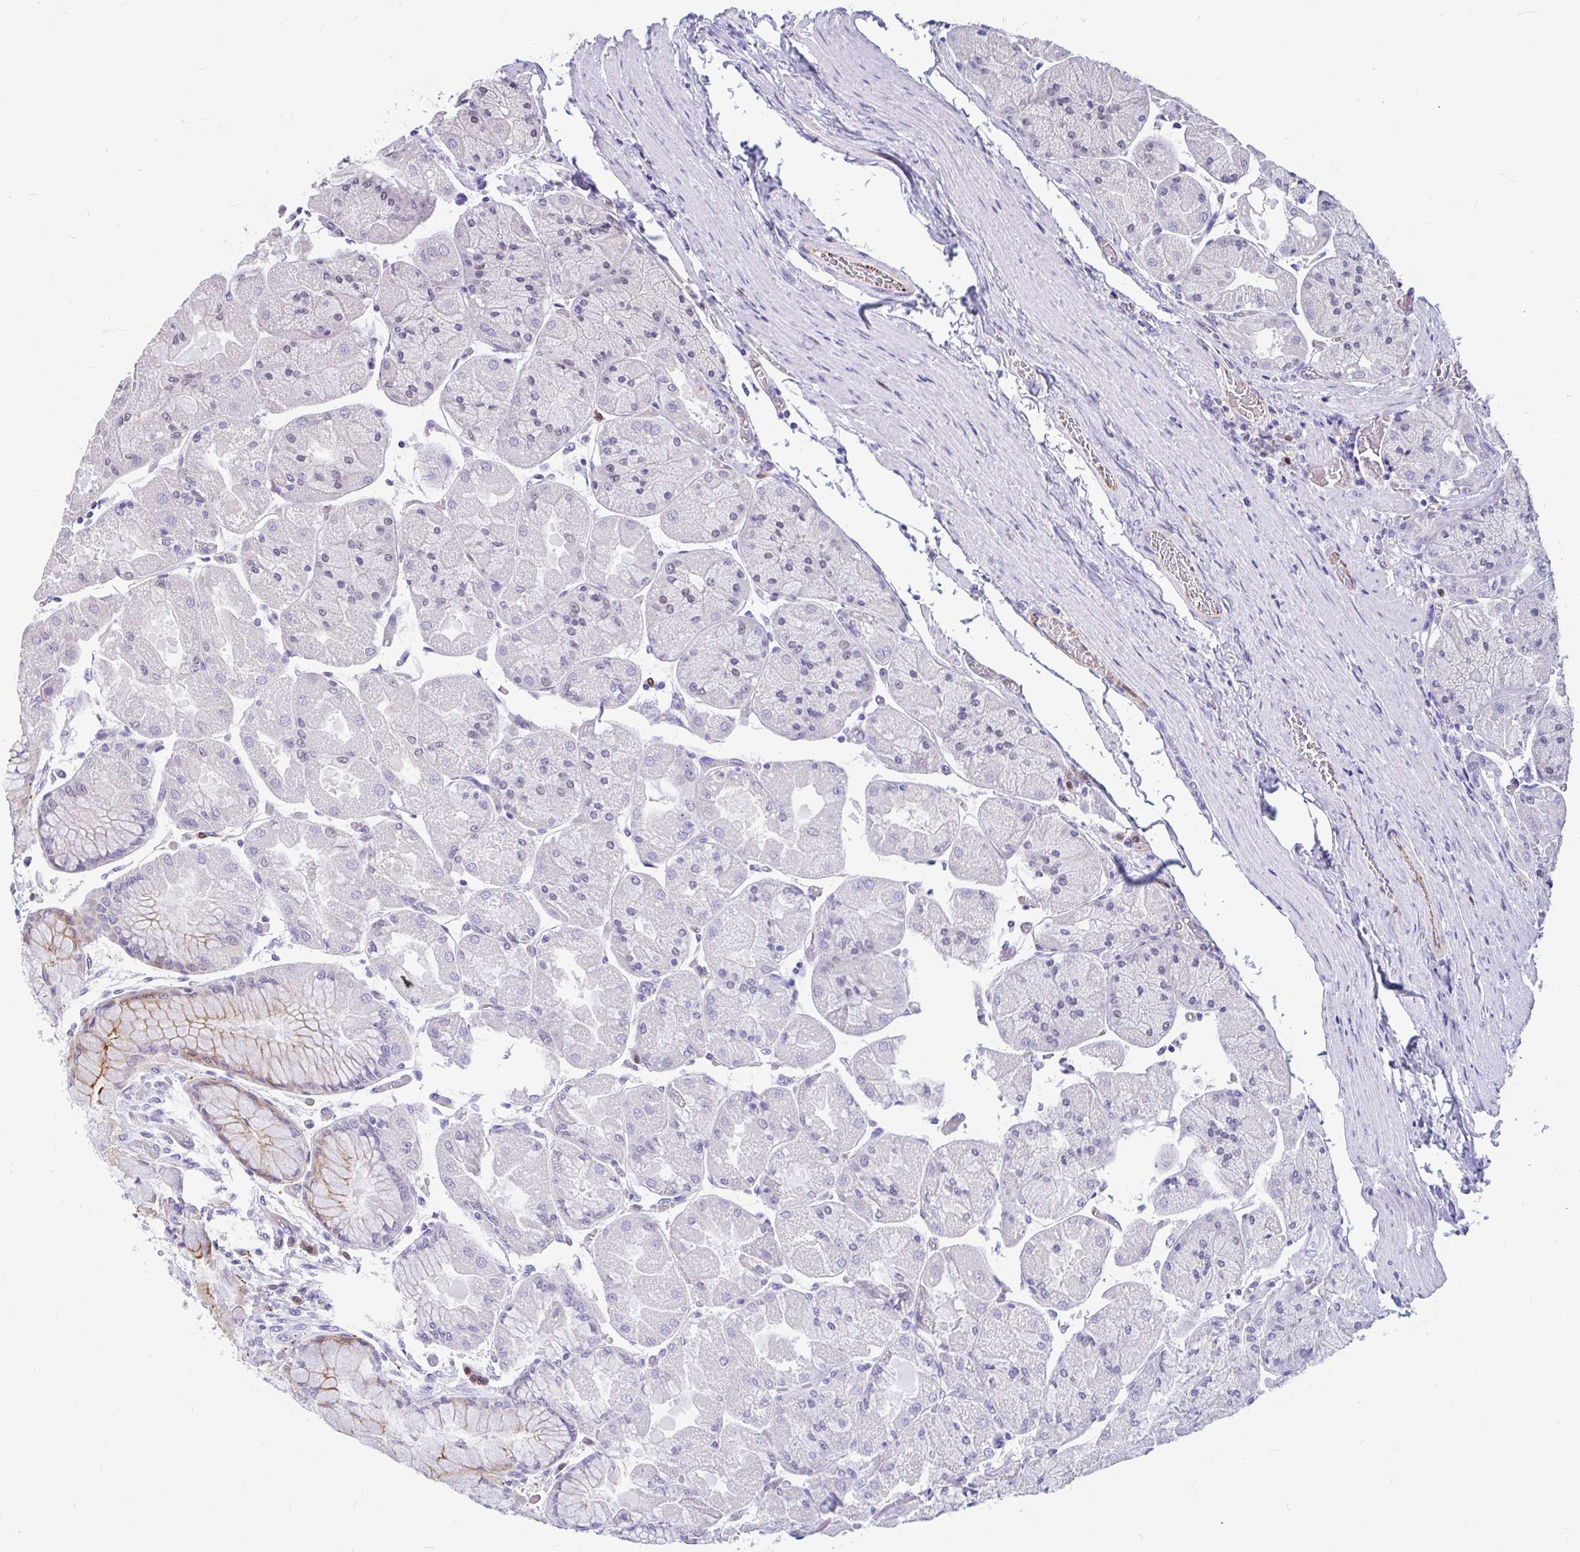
{"staining": {"intensity": "weak", "quantity": "<25%", "location": "cytoplasmic/membranous,nuclear"}, "tissue": "stomach", "cell_type": "Glandular cells", "image_type": "normal", "snomed": [{"axis": "morphology", "description": "Normal tissue, NOS"}, {"axis": "topography", "description": "Stomach"}], "caption": "The image shows no significant expression in glandular cells of stomach.", "gene": "EML5", "patient": {"sex": "female", "age": 61}}